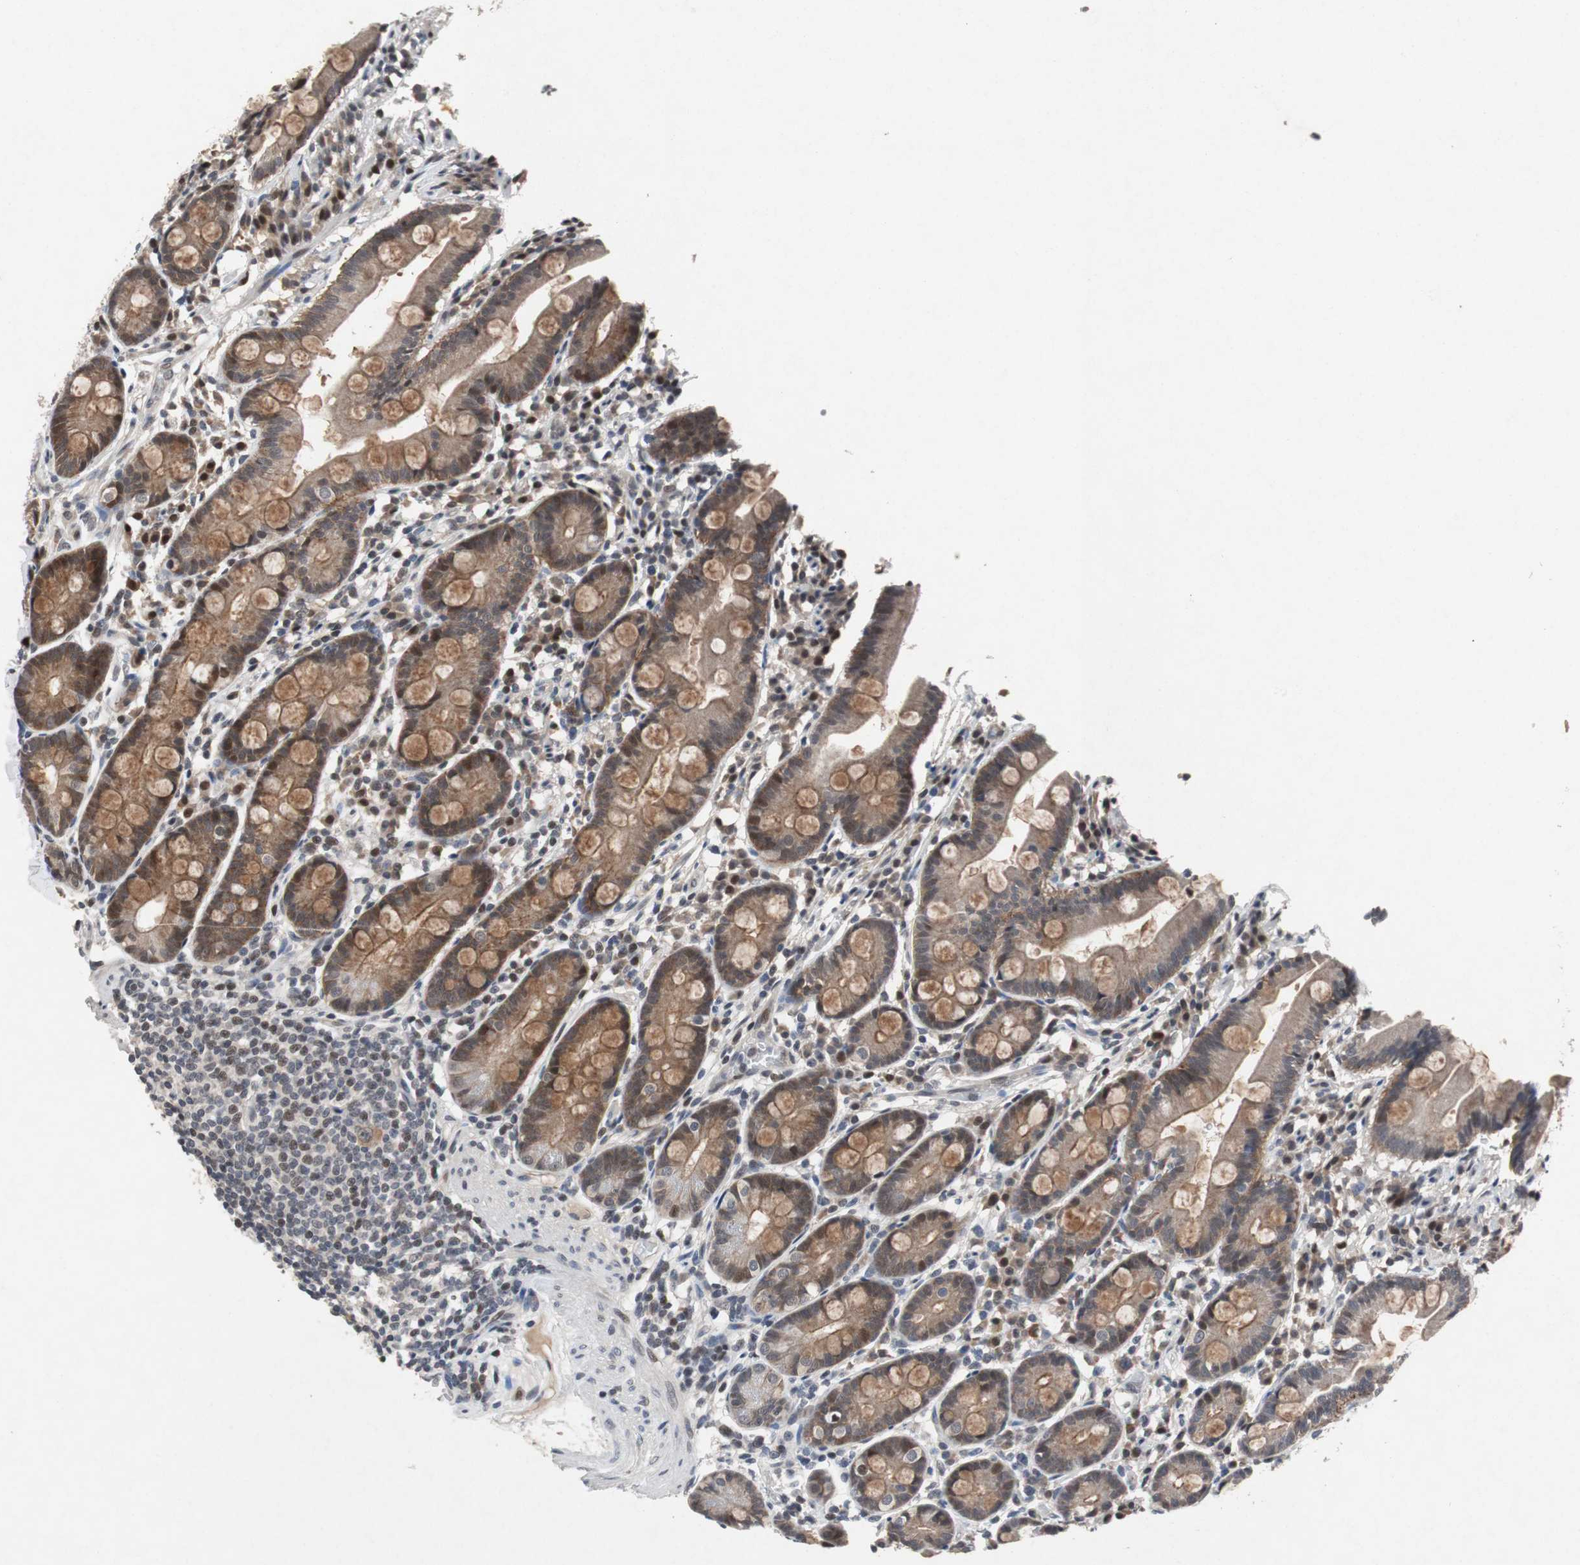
{"staining": {"intensity": "strong", "quantity": ">75%", "location": "cytoplasmic/membranous"}, "tissue": "duodenum", "cell_type": "Glandular cells", "image_type": "normal", "snomed": [{"axis": "morphology", "description": "Normal tissue, NOS"}, {"axis": "topography", "description": "Duodenum"}], "caption": "Strong cytoplasmic/membranous positivity is identified in approximately >75% of glandular cells in unremarkable duodenum. Immunohistochemistry stains the protein in brown and the nuclei are stained blue.", "gene": "TP63", "patient": {"sex": "male", "age": 50}}